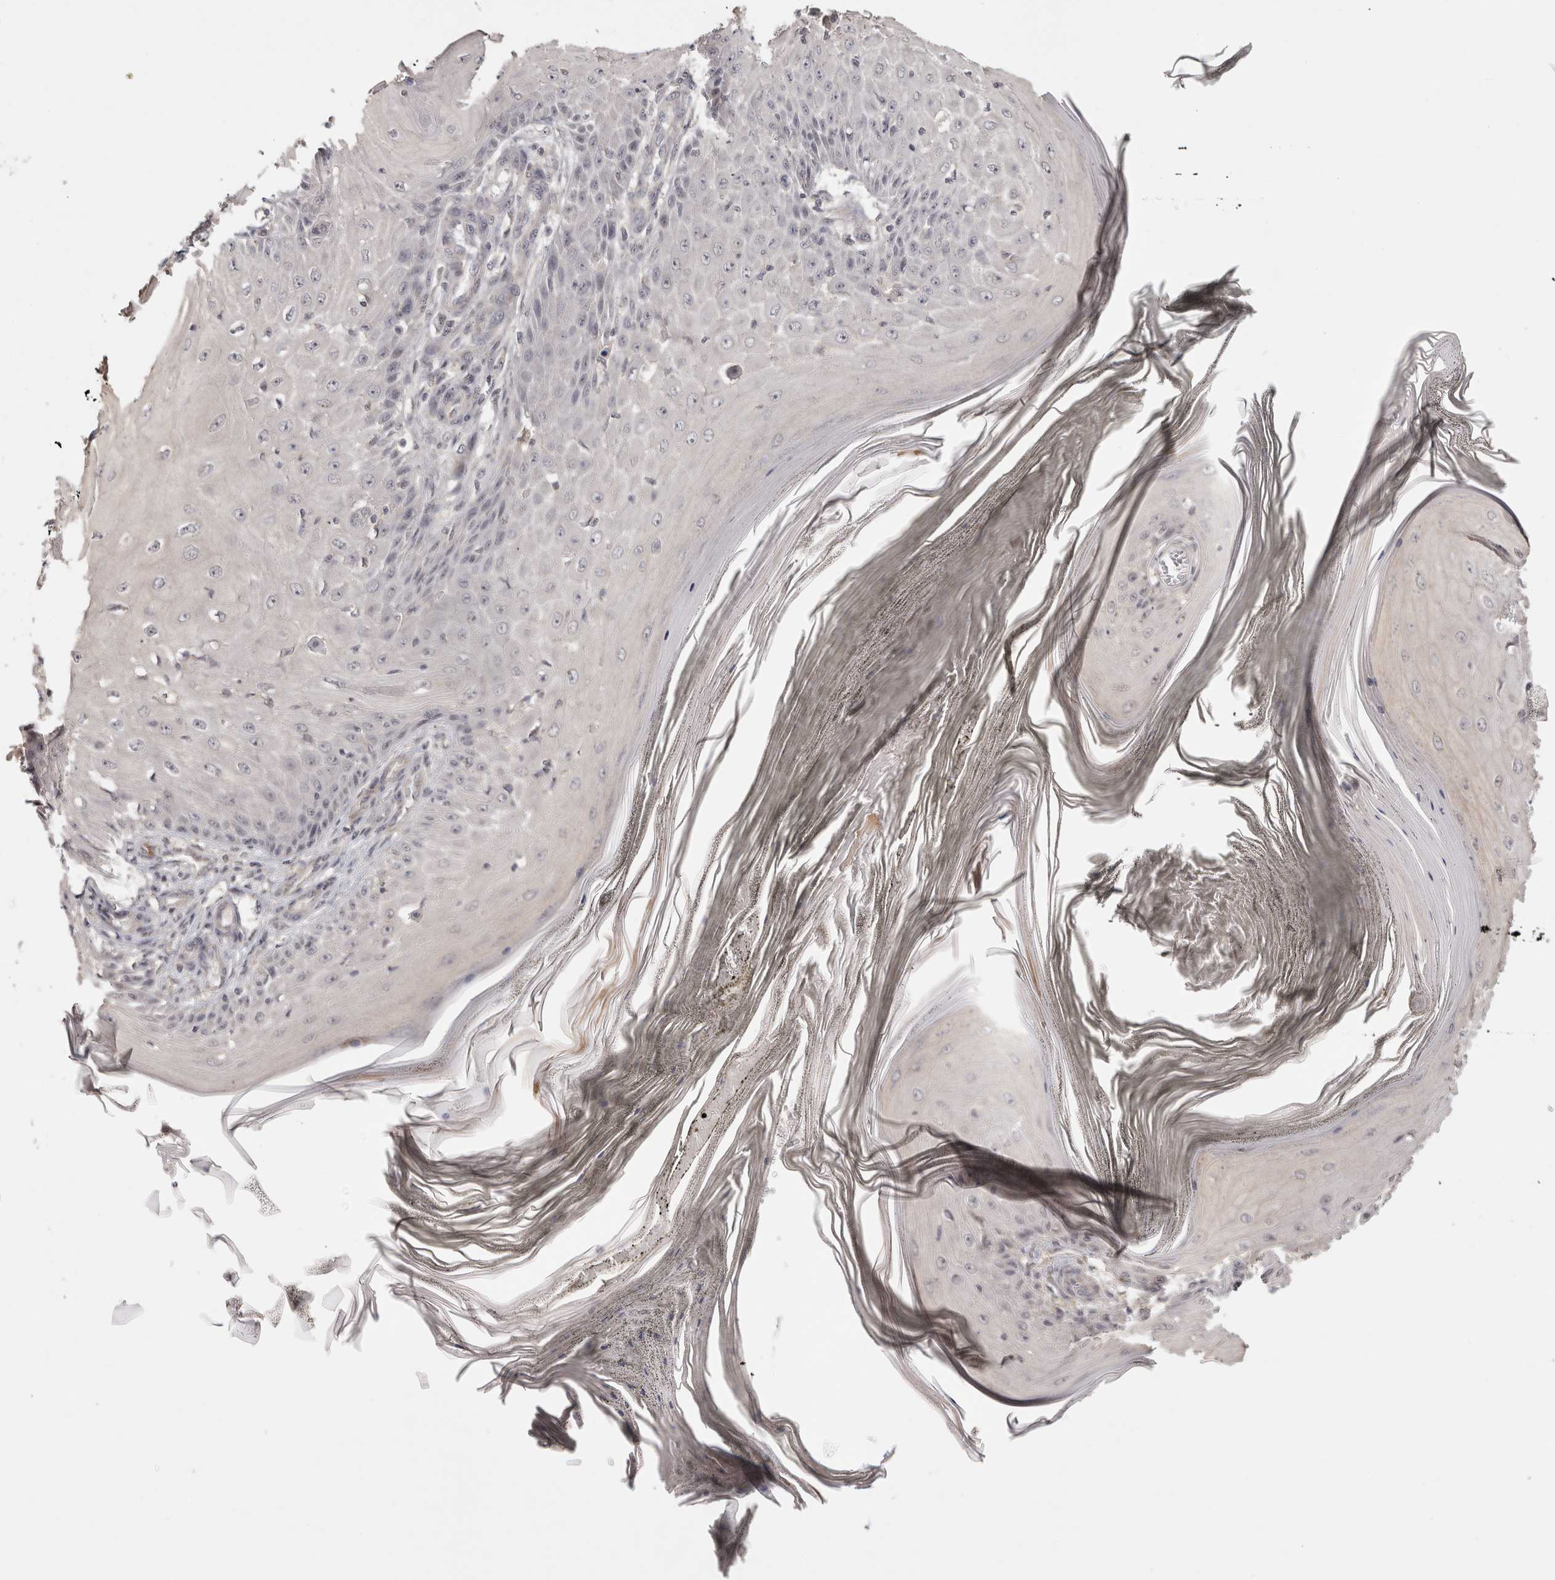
{"staining": {"intensity": "negative", "quantity": "none", "location": "none"}, "tissue": "skin cancer", "cell_type": "Tumor cells", "image_type": "cancer", "snomed": [{"axis": "morphology", "description": "Squamous cell carcinoma, NOS"}, {"axis": "topography", "description": "Skin"}], "caption": "Immunohistochemistry (IHC) photomicrograph of neoplastic tissue: skin cancer (squamous cell carcinoma) stained with DAB shows no significant protein staining in tumor cells.", "gene": "ZNF318", "patient": {"sex": "female", "age": 73}}